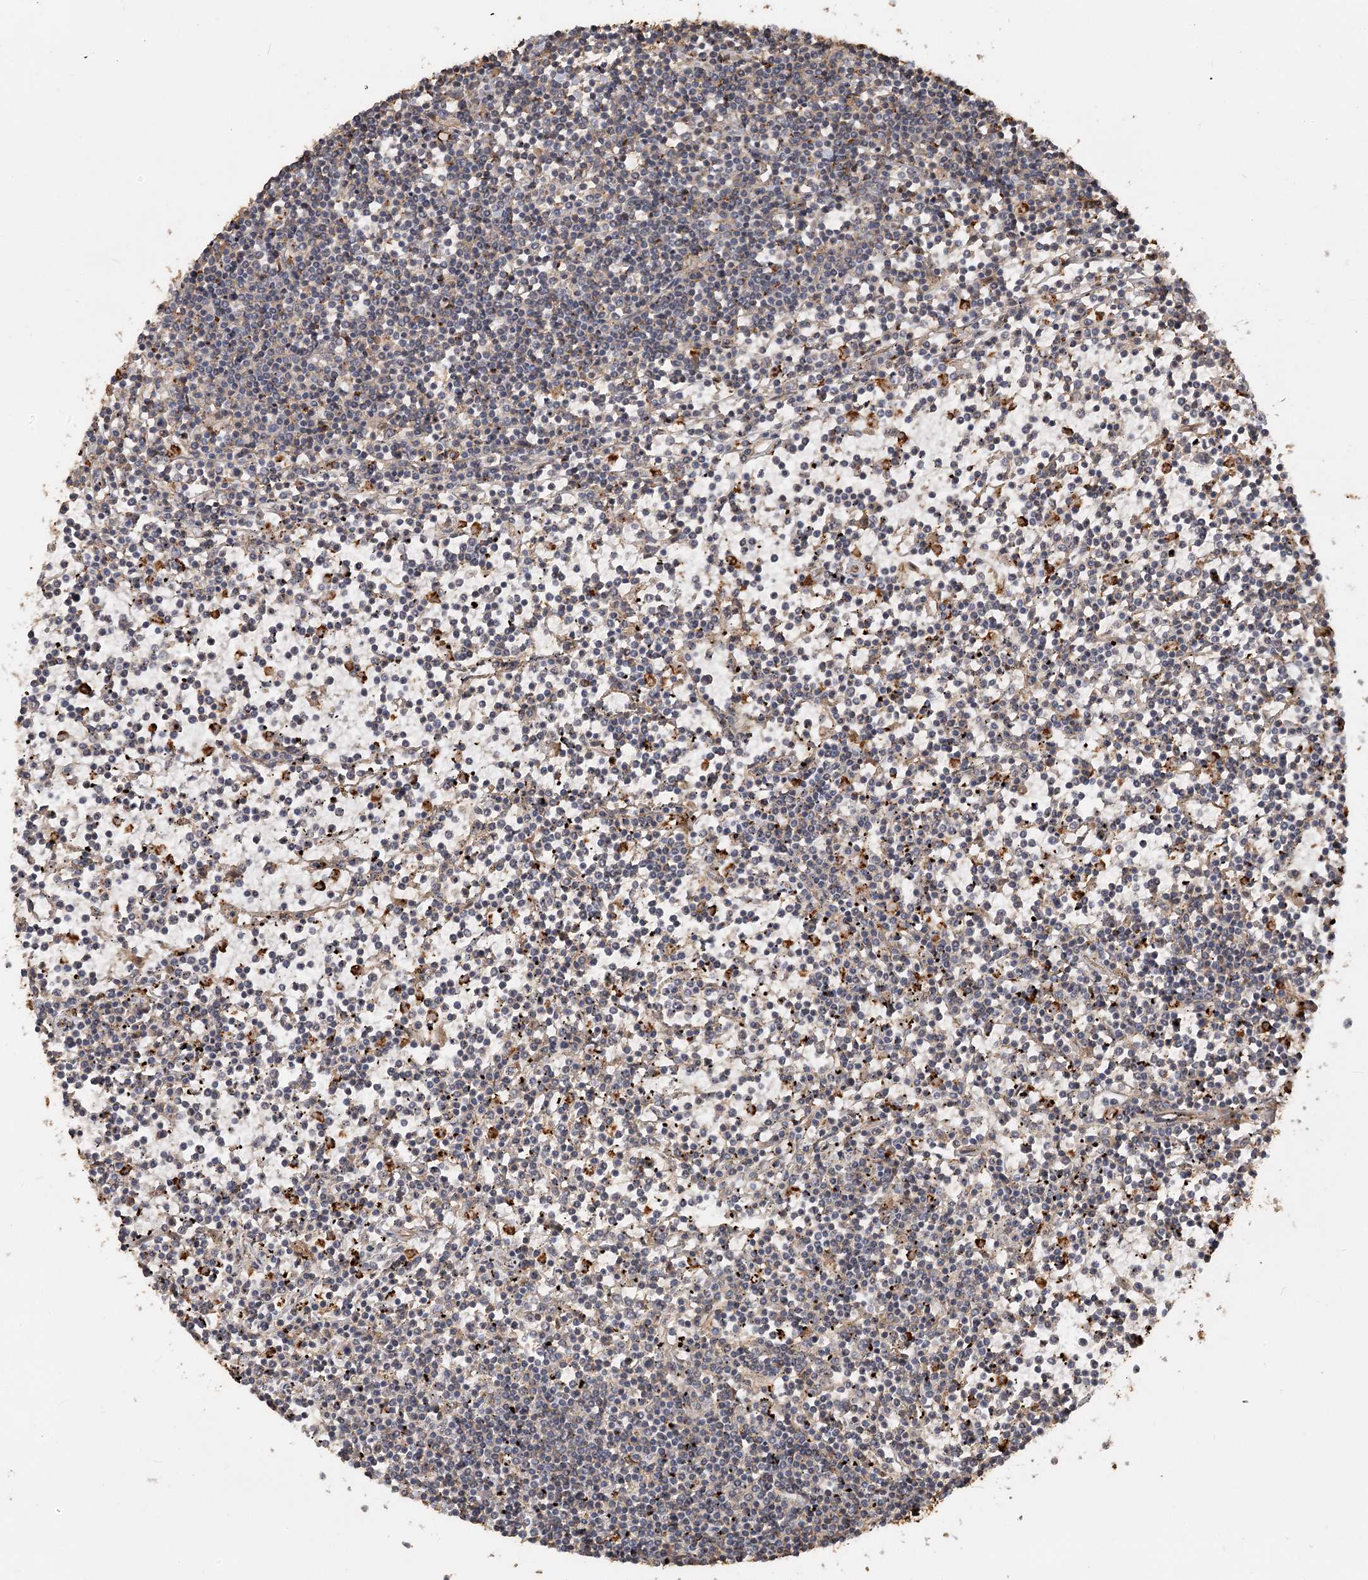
{"staining": {"intensity": "negative", "quantity": "none", "location": "none"}, "tissue": "lymphoma", "cell_type": "Tumor cells", "image_type": "cancer", "snomed": [{"axis": "morphology", "description": "Malignant lymphoma, non-Hodgkin's type, Low grade"}, {"axis": "topography", "description": "Spleen"}], "caption": "Human malignant lymphoma, non-Hodgkin's type (low-grade) stained for a protein using immunohistochemistry (IHC) demonstrates no positivity in tumor cells.", "gene": "PIK3C2A", "patient": {"sex": "female", "age": 19}}